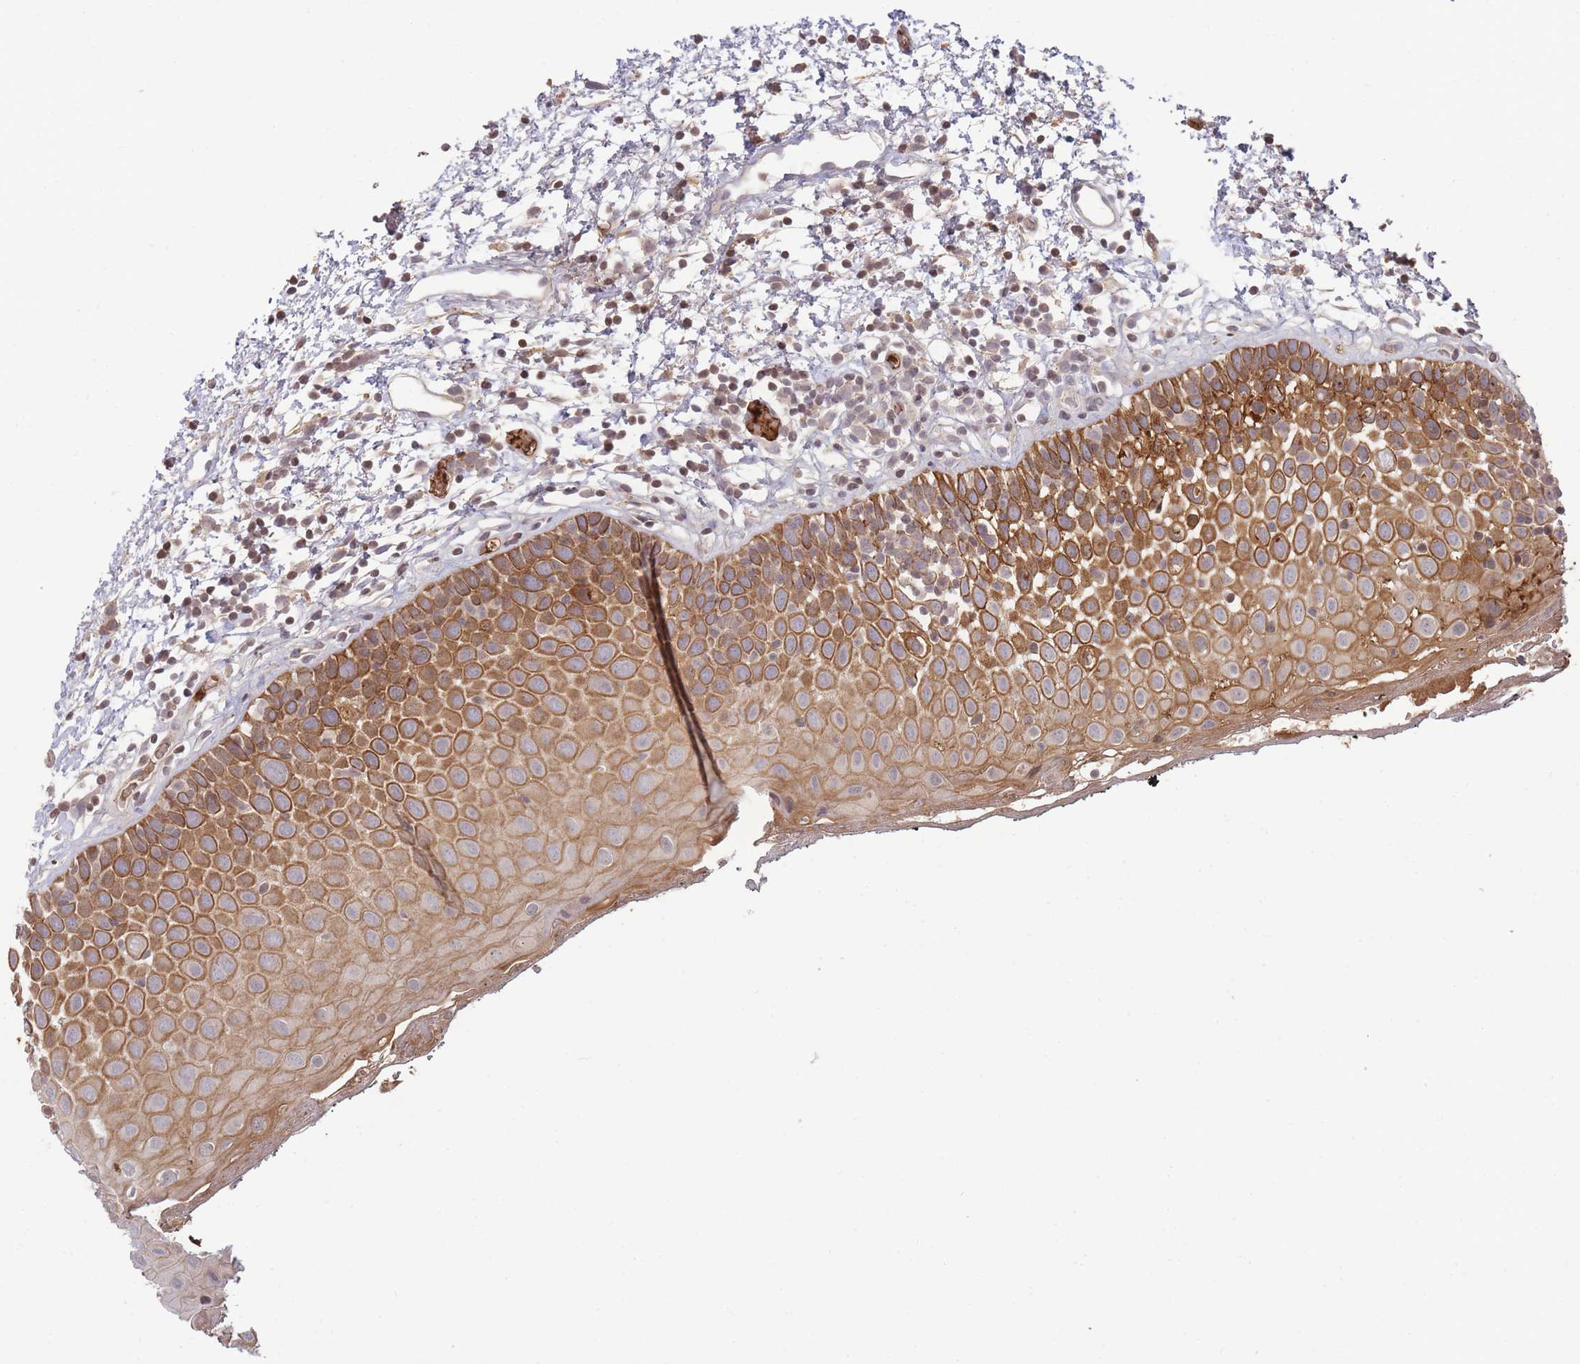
{"staining": {"intensity": "moderate", "quantity": ">75%", "location": "cytoplasmic/membranous"}, "tissue": "oral mucosa", "cell_type": "Squamous epithelial cells", "image_type": "normal", "snomed": [{"axis": "morphology", "description": "Normal tissue, NOS"}, {"axis": "morphology", "description": "Squamous cell carcinoma, NOS"}, {"axis": "topography", "description": "Oral tissue"}, {"axis": "topography", "description": "Tounge, NOS"}, {"axis": "topography", "description": "Head-Neck"}], "caption": "Immunohistochemistry (DAB) staining of benign human oral mucosa shows moderate cytoplasmic/membranous protein expression in about >75% of squamous epithelial cells. (DAB = brown stain, brightfield microscopy at high magnification).", "gene": "RALGDS", "patient": {"sex": "male", "age": 76}}